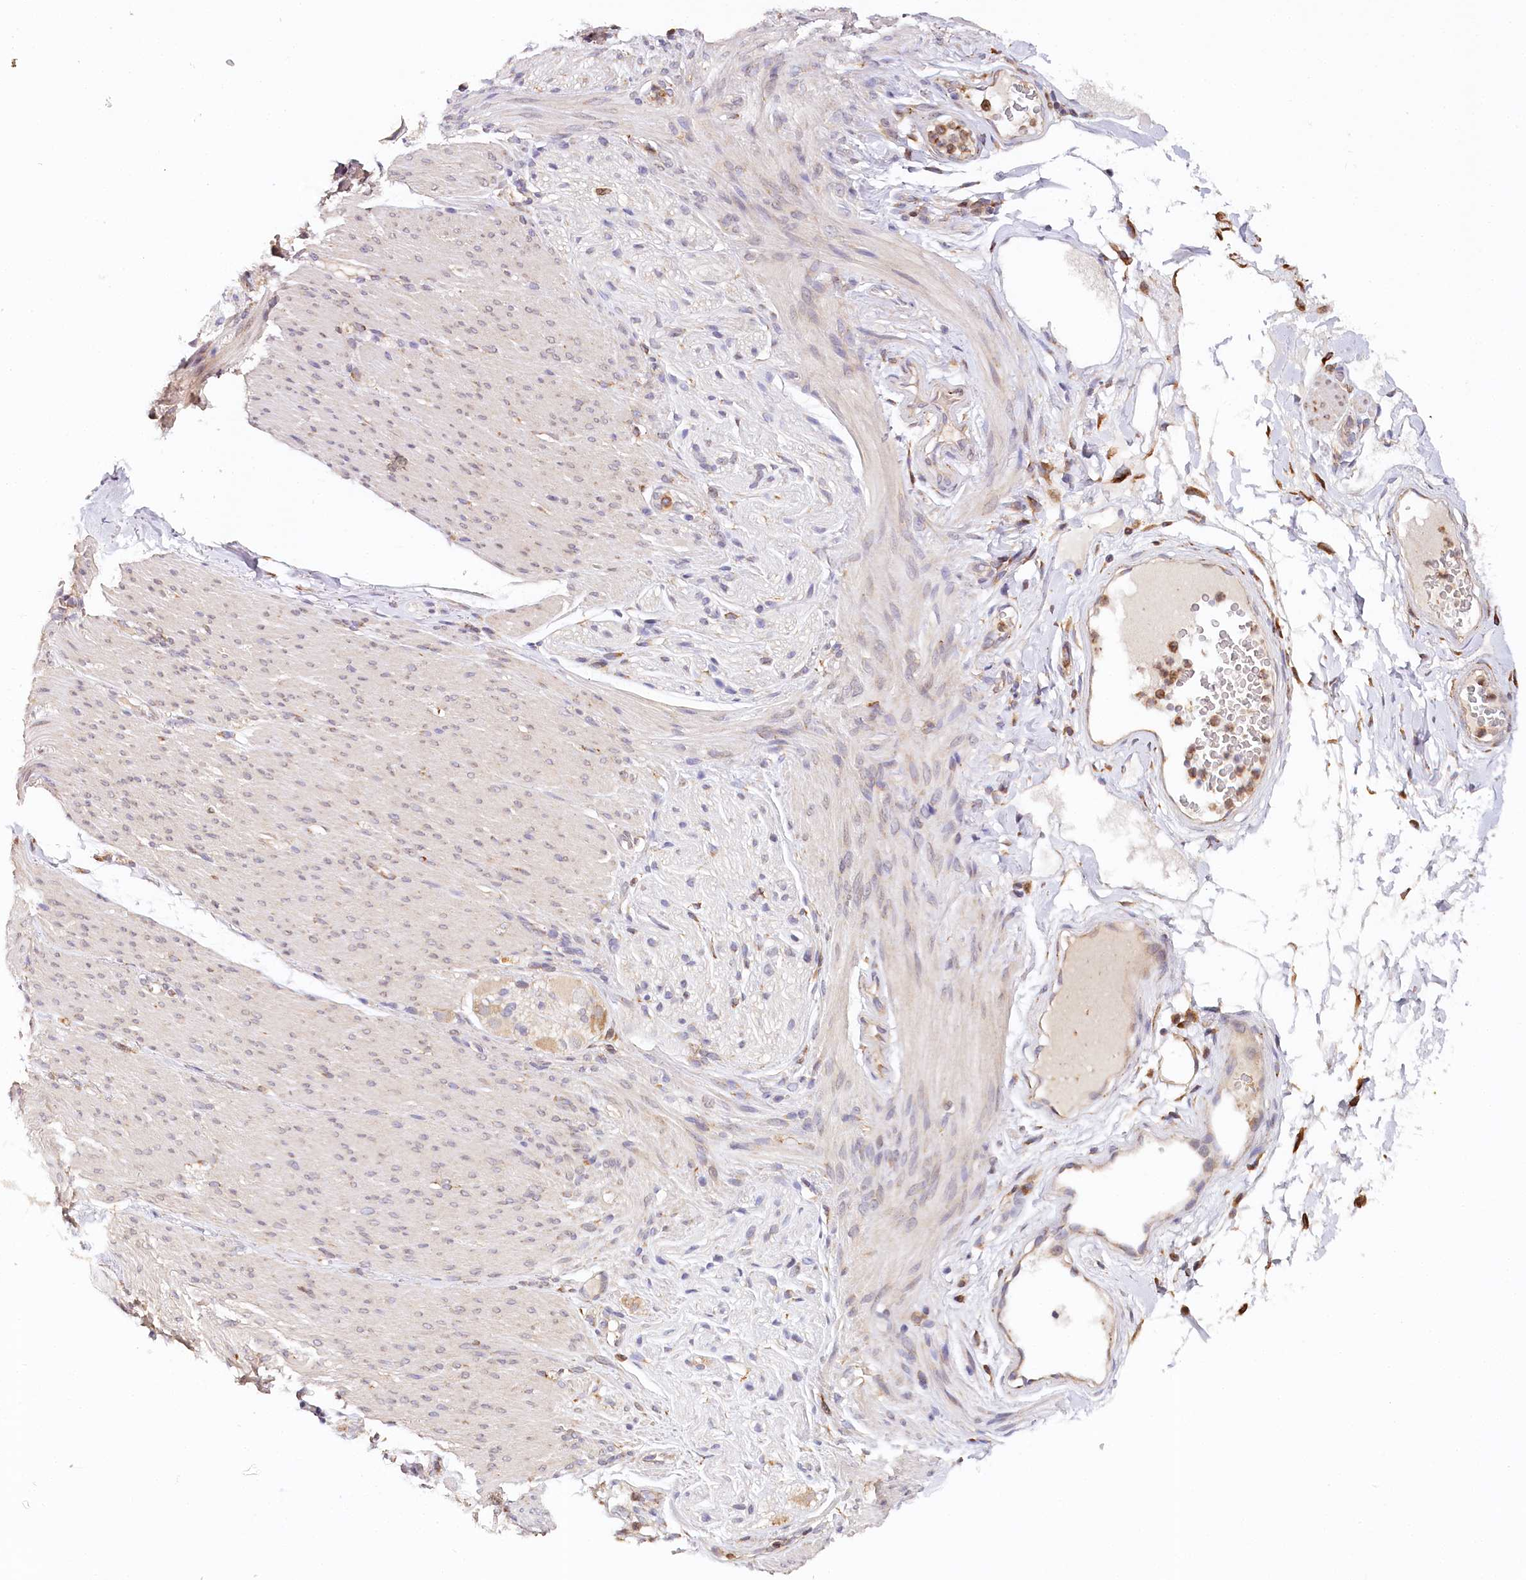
{"staining": {"intensity": "weak", "quantity": "<25%", "location": "cytoplasmic/membranous"}, "tissue": "adipose tissue", "cell_type": "Adipocytes", "image_type": "normal", "snomed": [{"axis": "morphology", "description": "Normal tissue, NOS"}, {"axis": "topography", "description": "Colon"}, {"axis": "topography", "description": "Peripheral nerve tissue"}], "caption": "Immunohistochemistry histopathology image of benign adipose tissue: adipose tissue stained with DAB (3,3'-diaminobenzidine) demonstrates no significant protein positivity in adipocytes. (DAB (3,3'-diaminobenzidine) immunohistochemistry (IHC) visualized using brightfield microscopy, high magnification).", "gene": "VEGFA", "patient": {"sex": "female", "age": 61}}